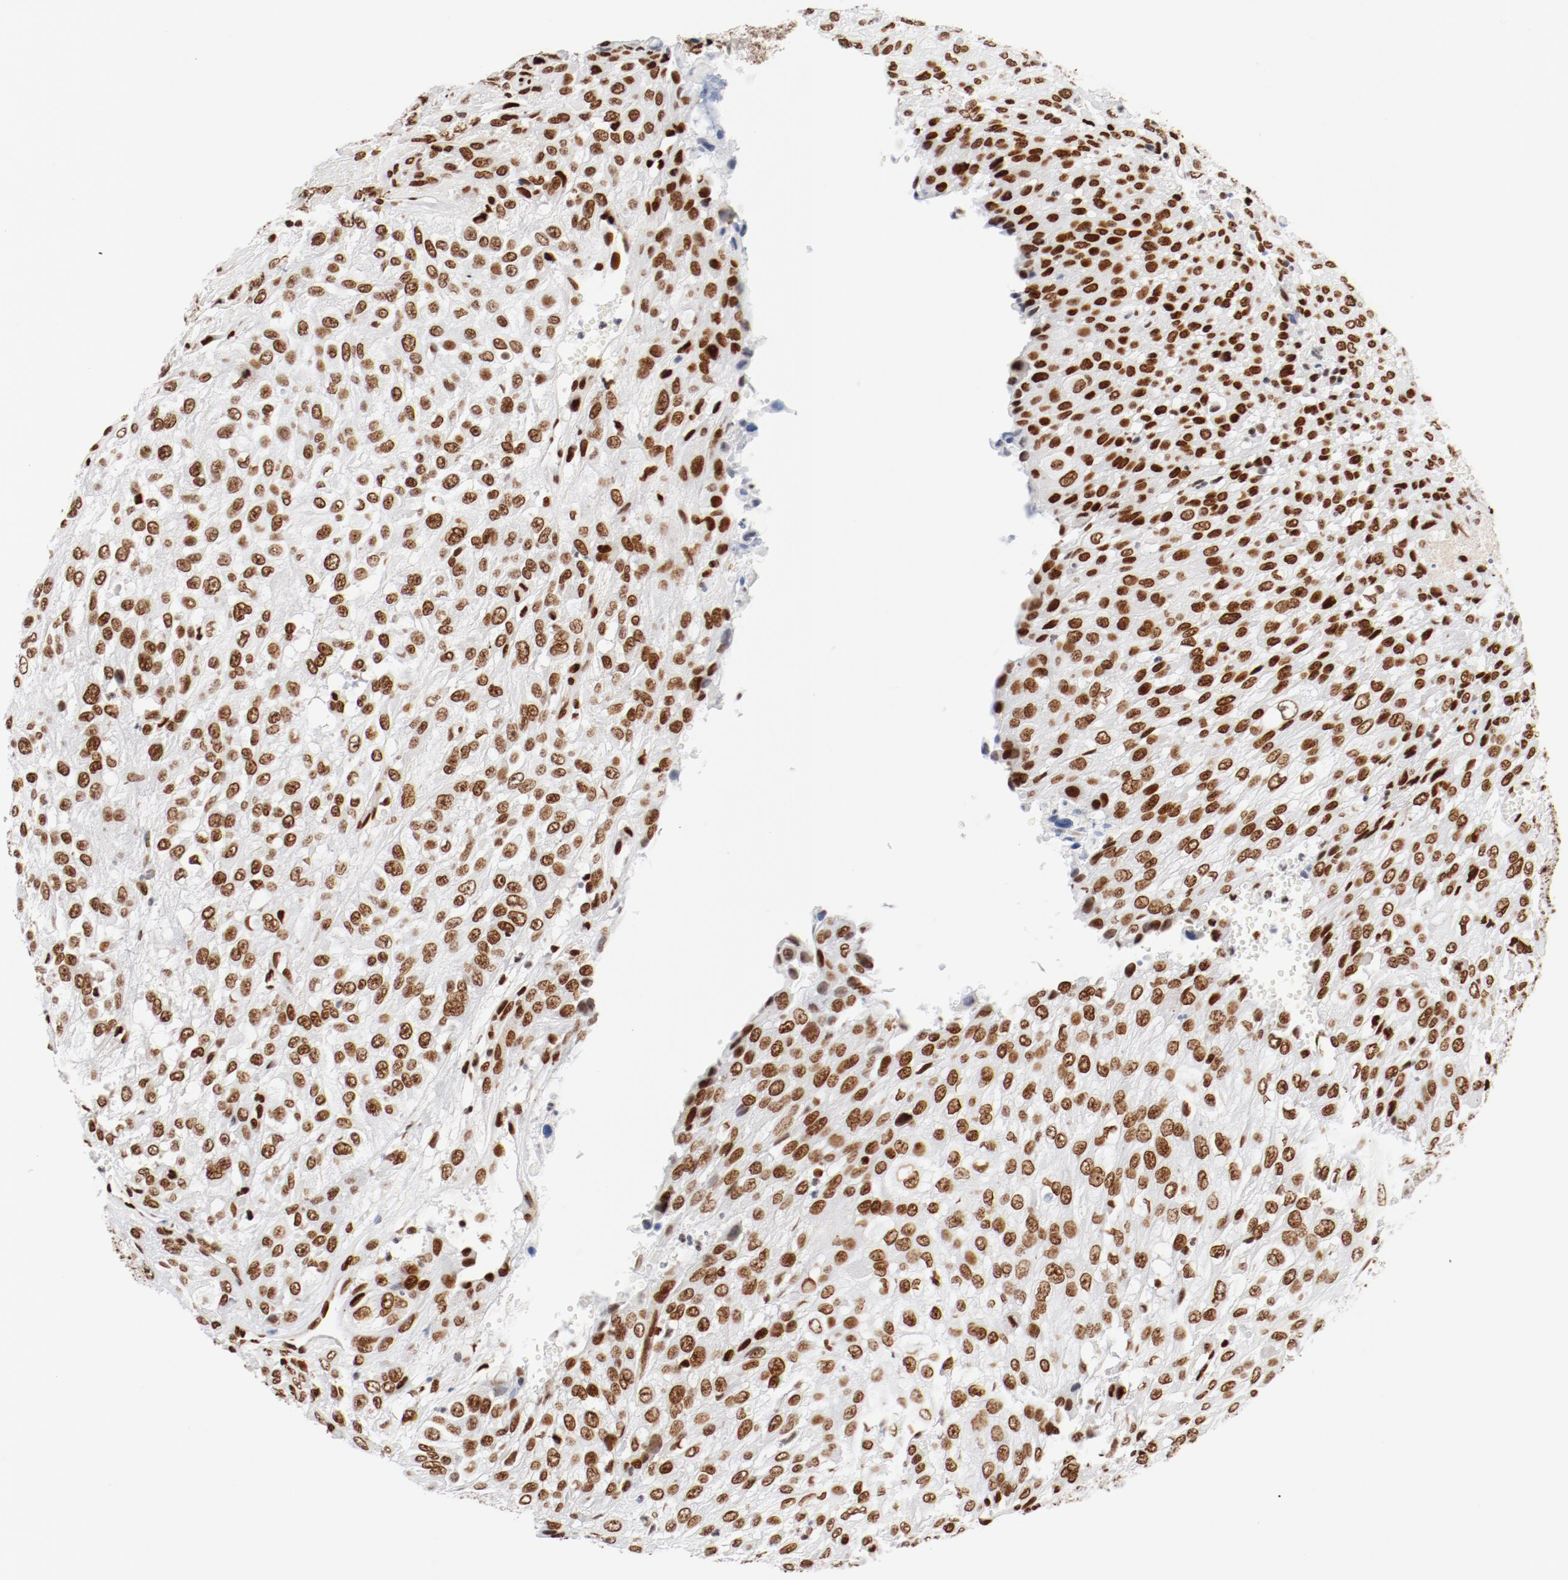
{"staining": {"intensity": "moderate", "quantity": ">75%", "location": "nuclear"}, "tissue": "urothelial cancer", "cell_type": "Tumor cells", "image_type": "cancer", "snomed": [{"axis": "morphology", "description": "Urothelial carcinoma, High grade"}, {"axis": "topography", "description": "Urinary bladder"}], "caption": "Brown immunohistochemical staining in human urothelial carcinoma (high-grade) exhibits moderate nuclear positivity in approximately >75% of tumor cells.", "gene": "CTBP1", "patient": {"sex": "male", "age": 57}}